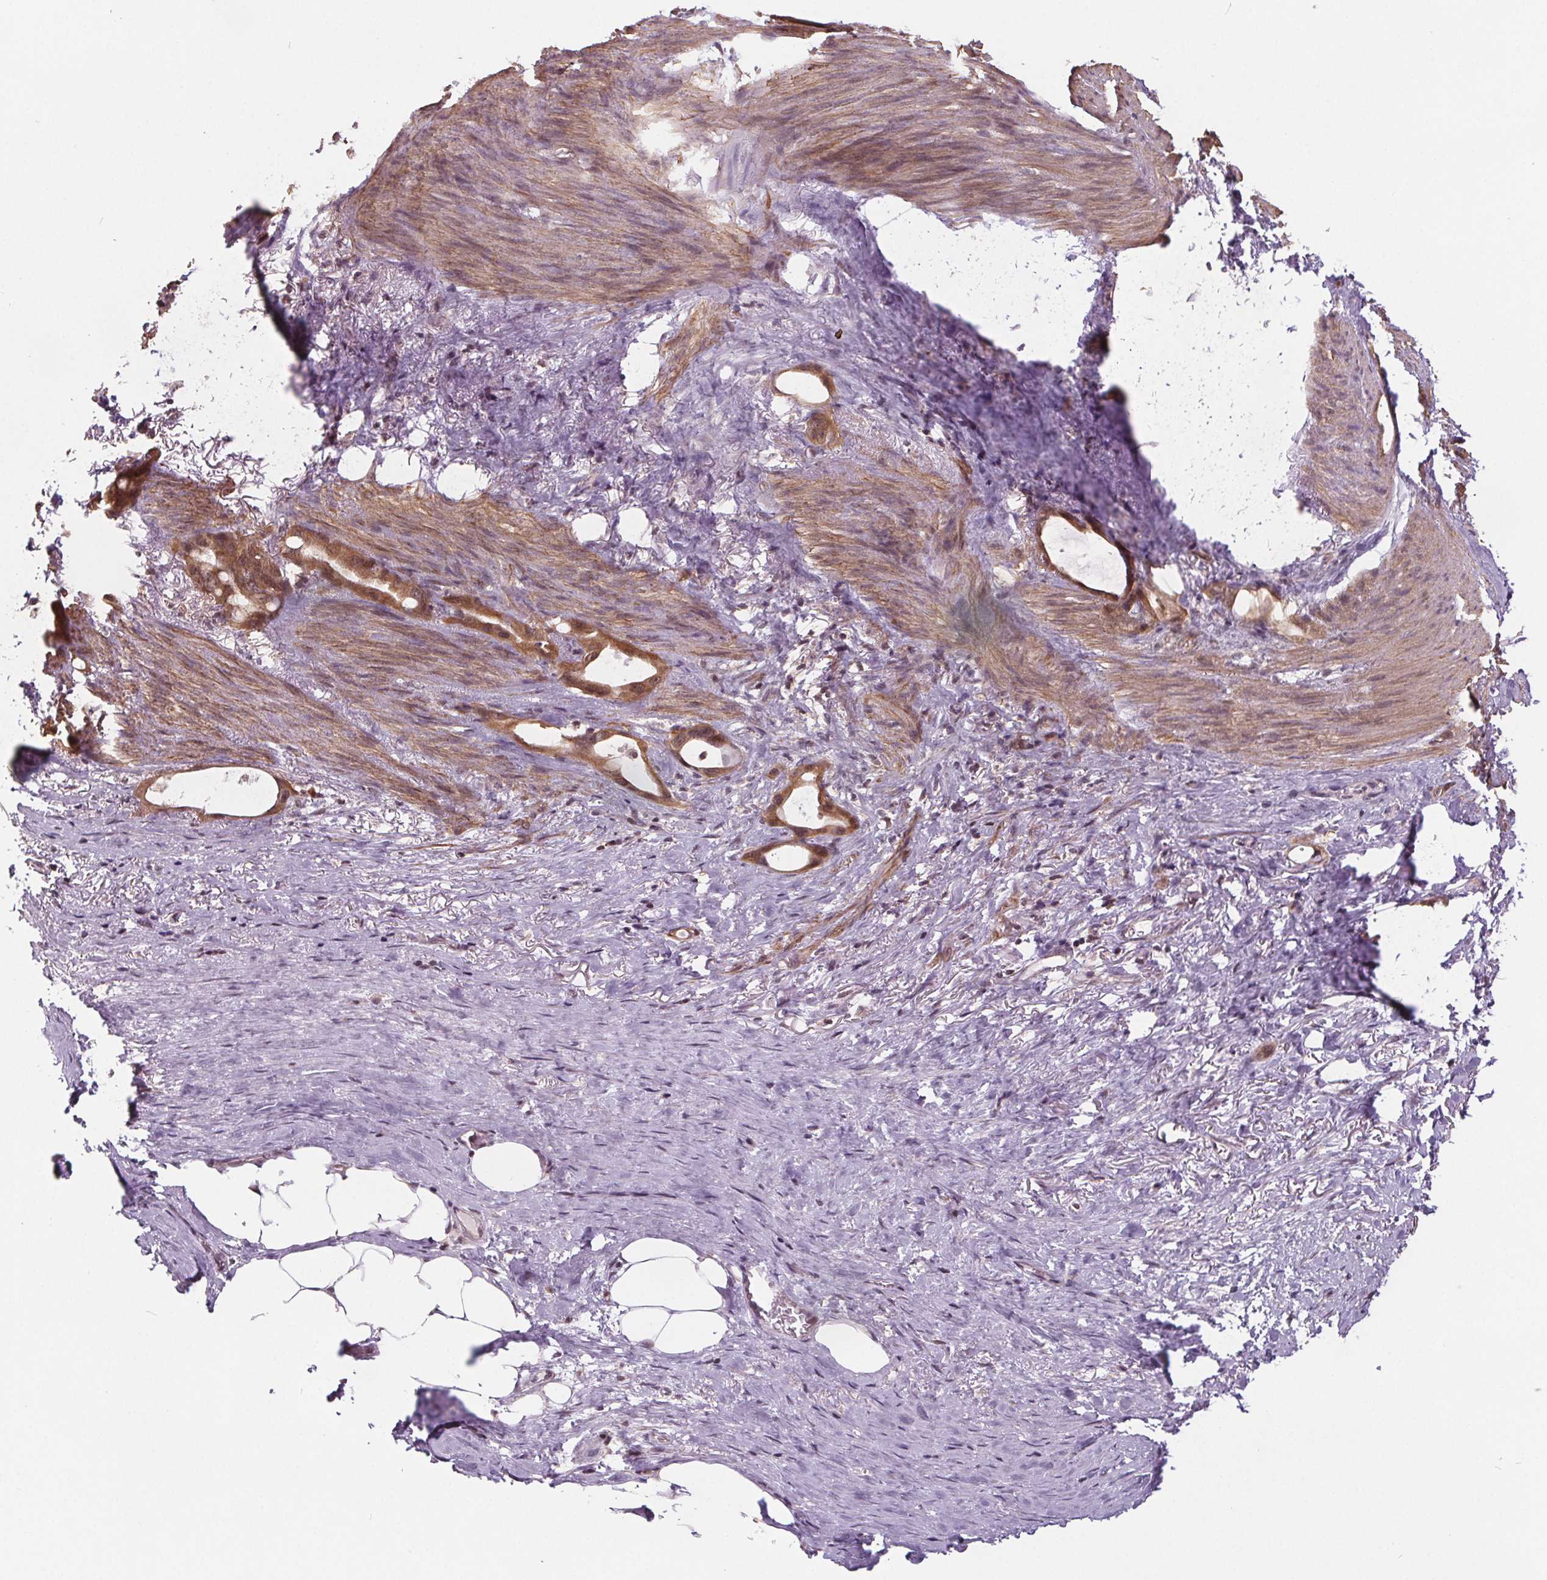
{"staining": {"intensity": "moderate", "quantity": ">75%", "location": "cytoplasmic/membranous,nuclear"}, "tissue": "stomach cancer", "cell_type": "Tumor cells", "image_type": "cancer", "snomed": [{"axis": "morphology", "description": "Adenocarcinoma, NOS"}, {"axis": "topography", "description": "Stomach, upper"}], "caption": "Approximately >75% of tumor cells in adenocarcinoma (stomach) demonstrate moderate cytoplasmic/membranous and nuclear protein staining as visualized by brown immunohistochemical staining.", "gene": "HIF1AN", "patient": {"sex": "male", "age": 62}}